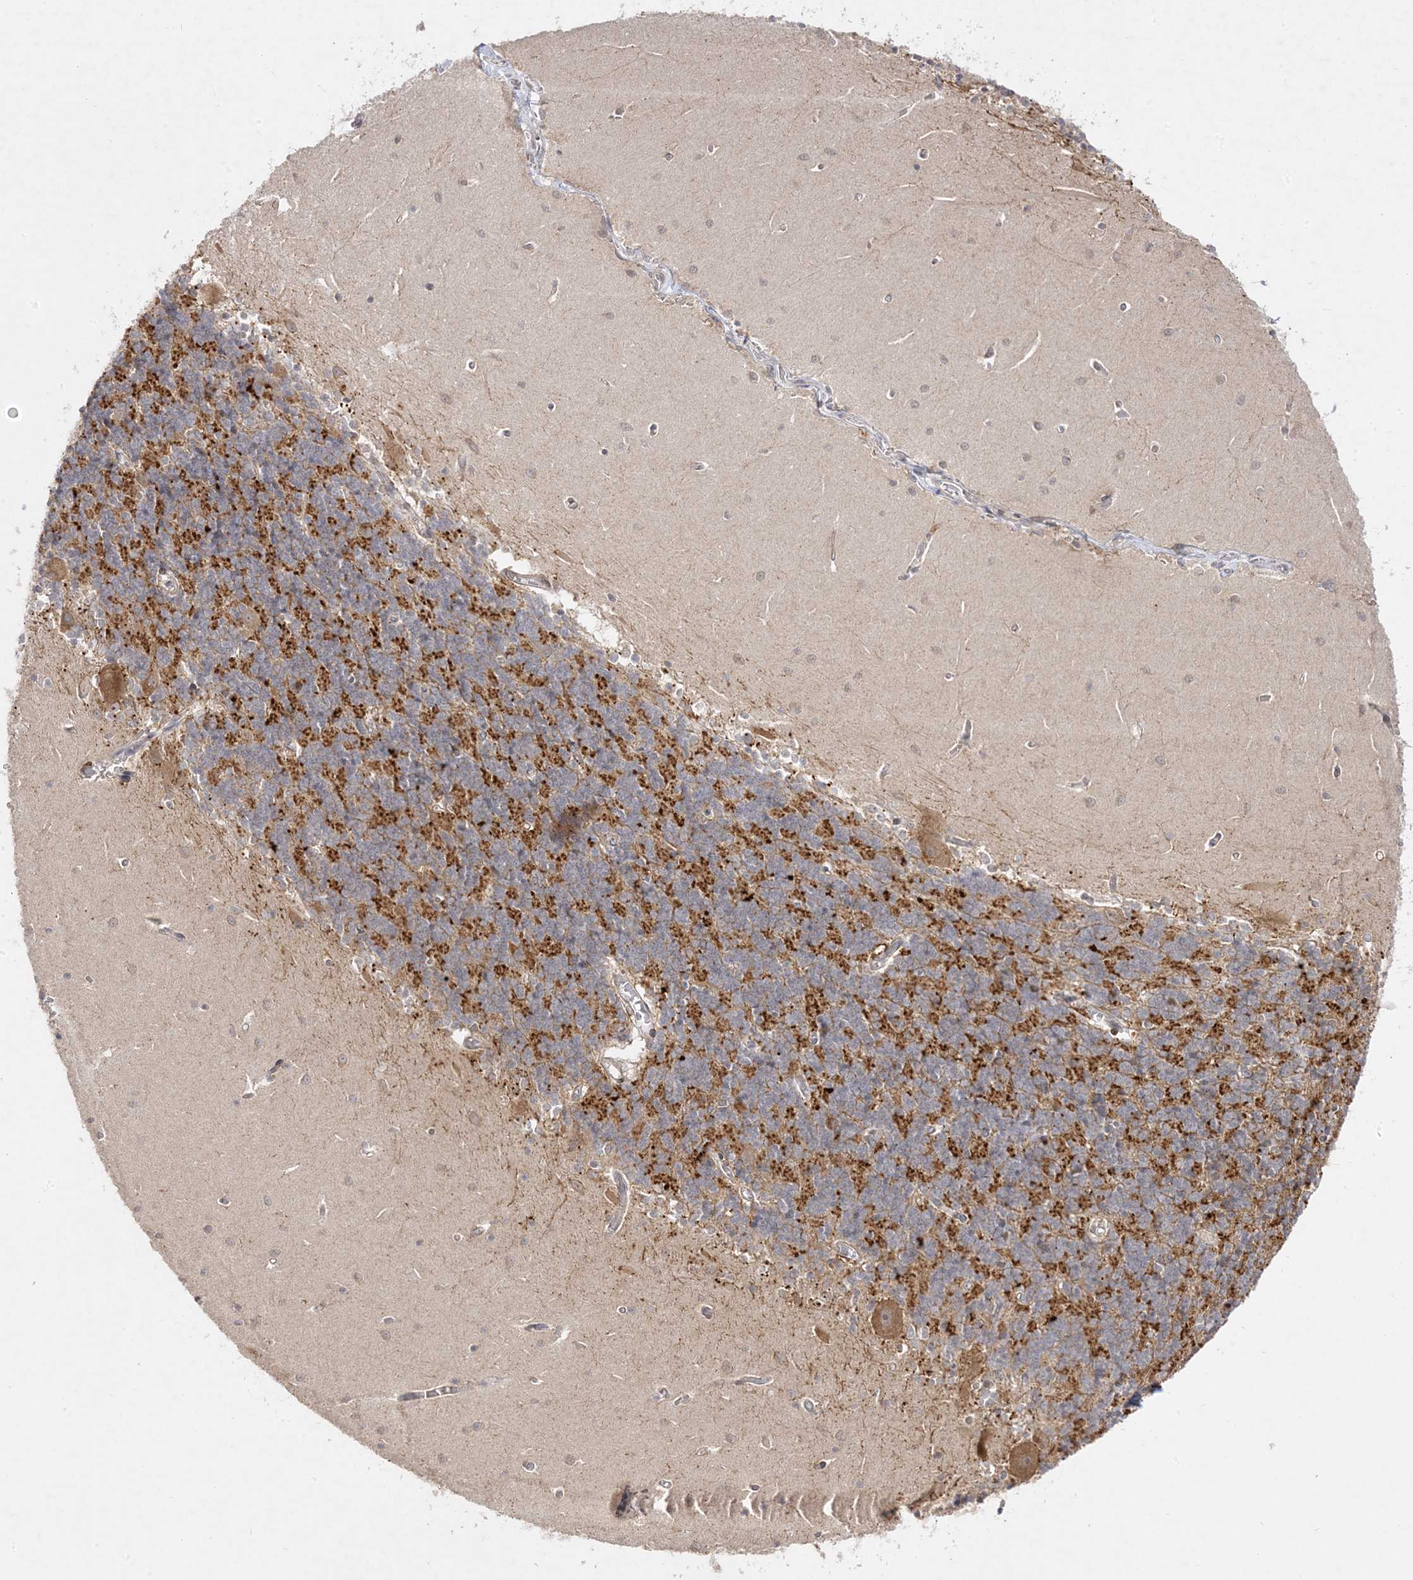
{"staining": {"intensity": "moderate", "quantity": ">75%", "location": "cytoplasmic/membranous"}, "tissue": "cerebellum", "cell_type": "Cells in granular layer", "image_type": "normal", "snomed": [{"axis": "morphology", "description": "Normal tissue, NOS"}, {"axis": "topography", "description": "Cerebellum"}], "caption": "A medium amount of moderate cytoplasmic/membranous staining is identified in about >75% of cells in granular layer in benign cerebellum. Ihc stains the protein of interest in brown and the nuclei are stained blue.", "gene": "C2CD2", "patient": {"sex": "male", "age": 37}}